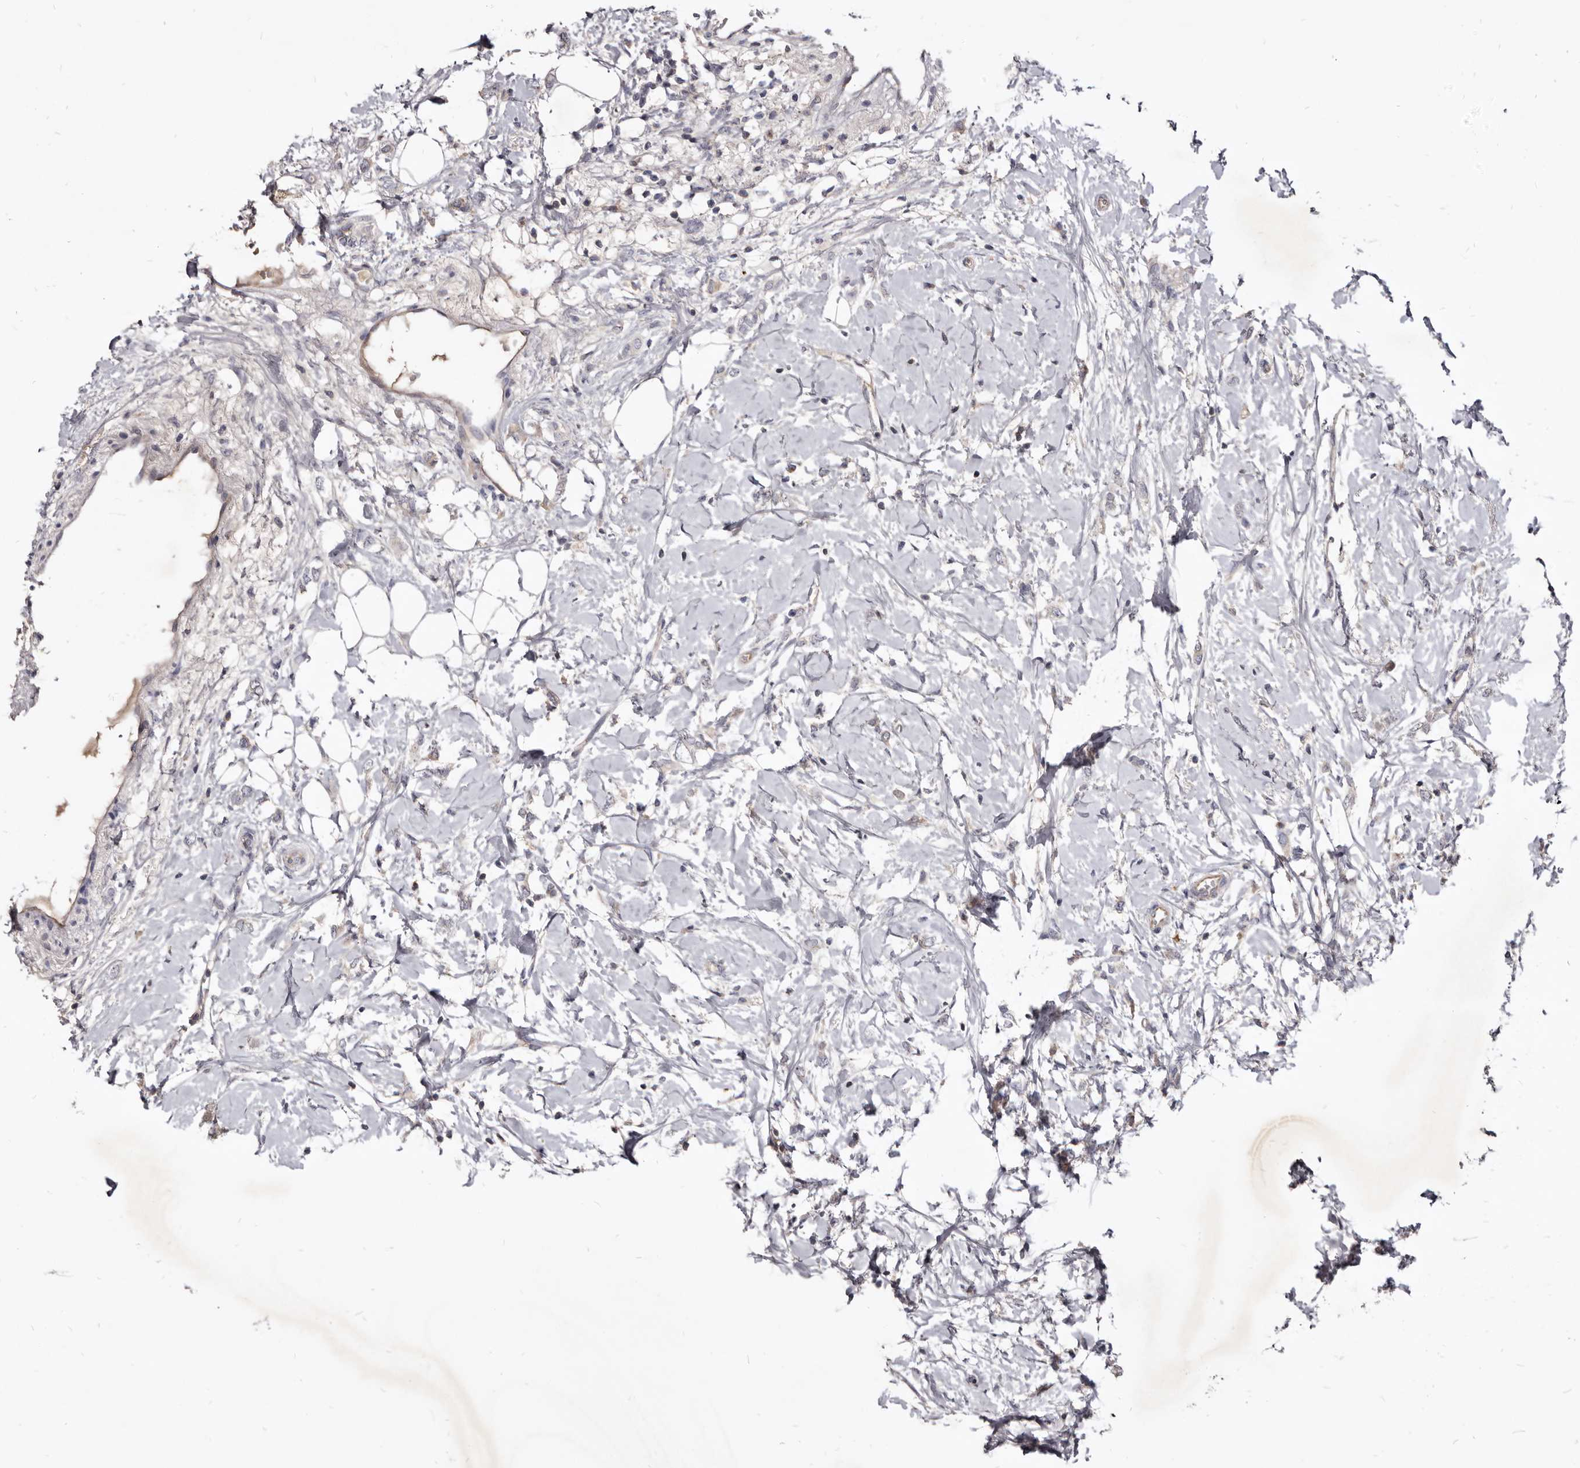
{"staining": {"intensity": "negative", "quantity": "none", "location": "none"}, "tissue": "breast cancer", "cell_type": "Tumor cells", "image_type": "cancer", "snomed": [{"axis": "morphology", "description": "Normal tissue, NOS"}, {"axis": "morphology", "description": "Lobular carcinoma"}, {"axis": "topography", "description": "Breast"}], "caption": "The immunohistochemistry photomicrograph has no significant positivity in tumor cells of breast cancer (lobular carcinoma) tissue.", "gene": "FAS", "patient": {"sex": "female", "age": 47}}